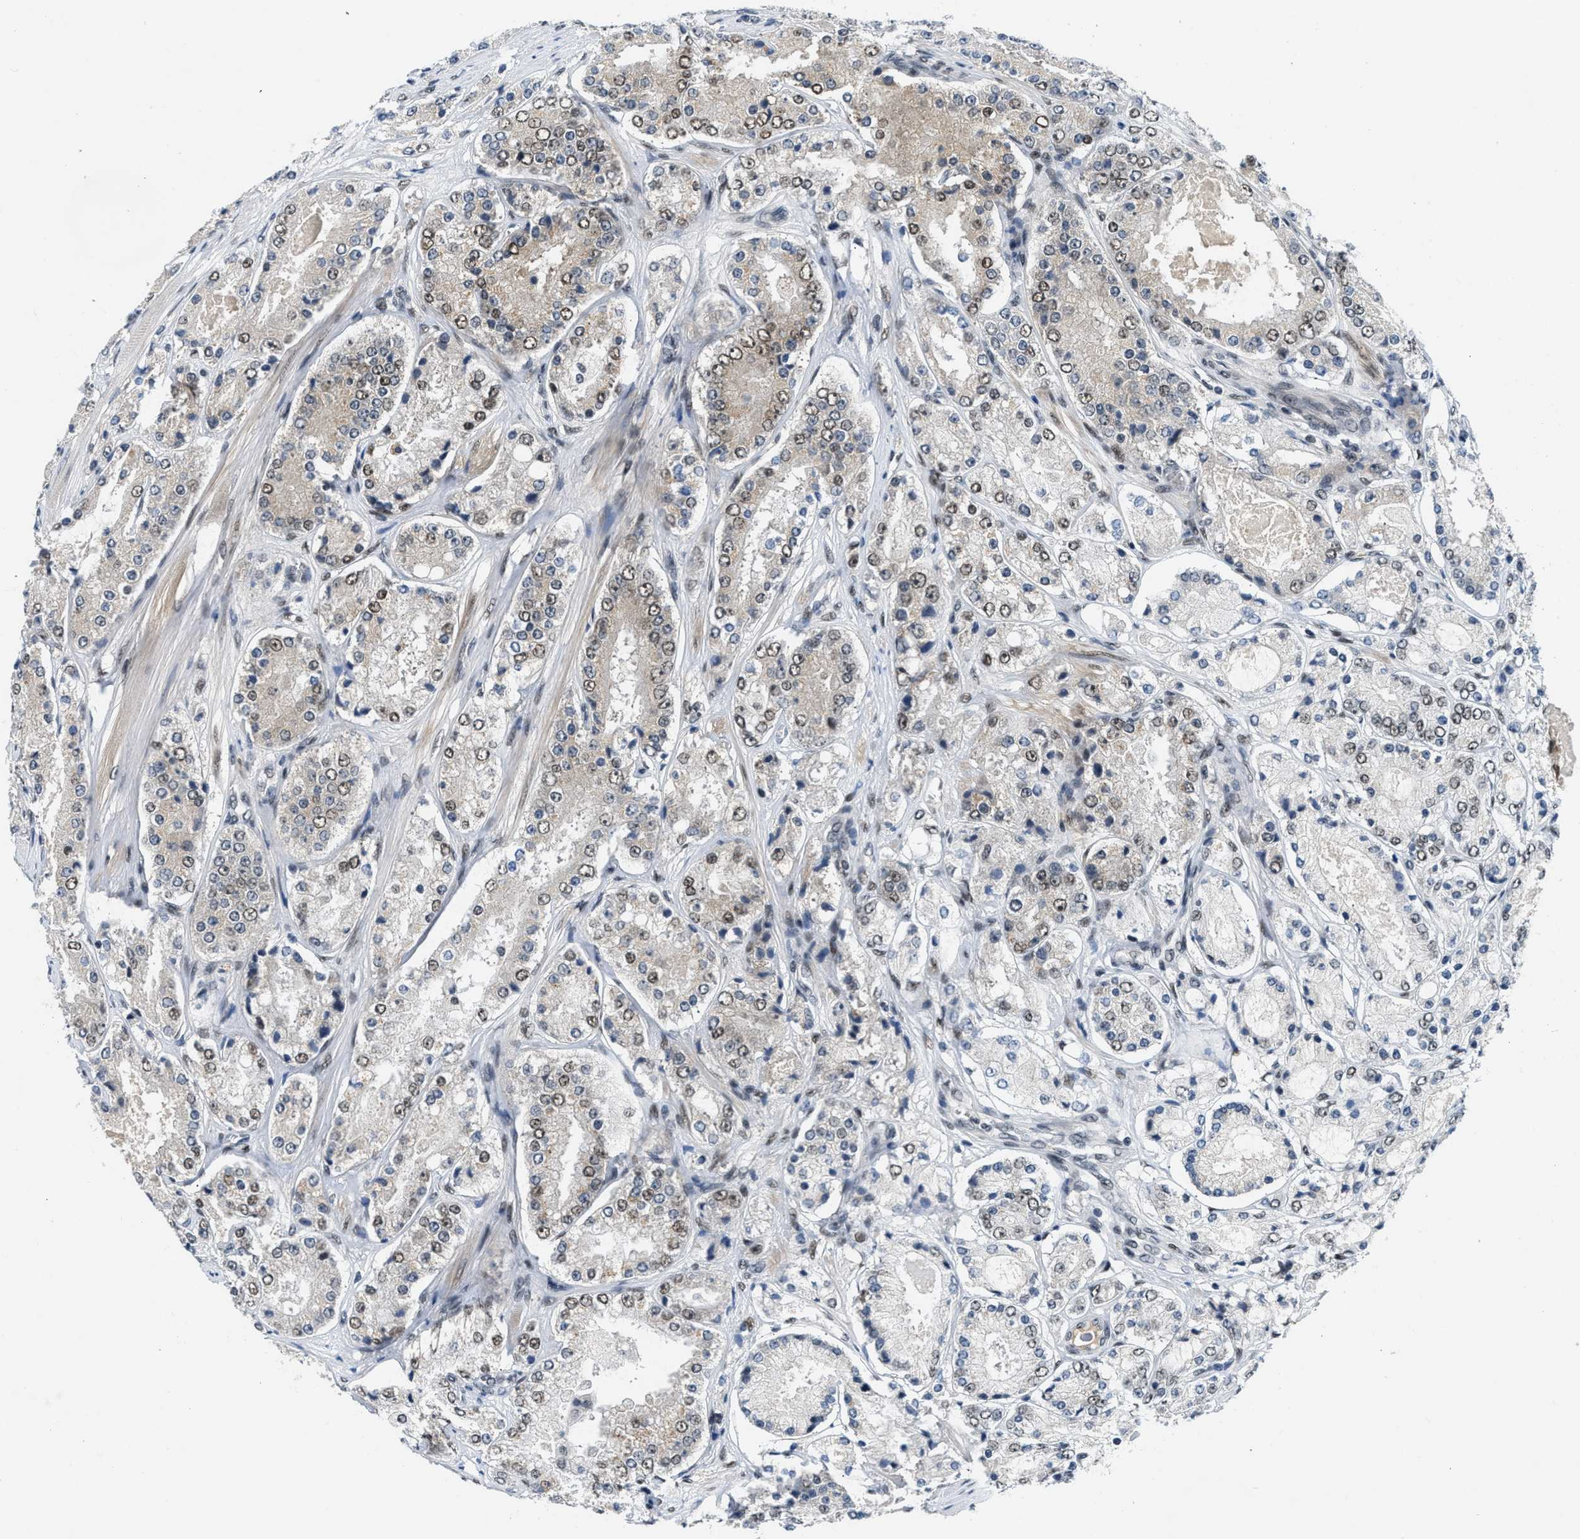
{"staining": {"intensity": "moderate", "quantity": "25%-75%", "location": "nuclear"}, "tissue": "prostate cancer", "cell_type": "Tumor cells", "image_type": "cancer", "snomed": [{"axis": "morphology", "description": "Adenocarcinoma, High grade"}, {"axis": "topography", "description": "Prostate"}], "caption": "DAB immunohistochemical staining of adenocarcinoma (high-grade) (prostate) shows moderate nuclear protein staining in about 25%-75% of tumor cells. The protein of interest is stained brown, and the nuclei are stained in blue (DAB IHC with brightfield microscopy, high magnification).", "gene": "NCOA1", "patient": {"sex": "male", "age": 65}}